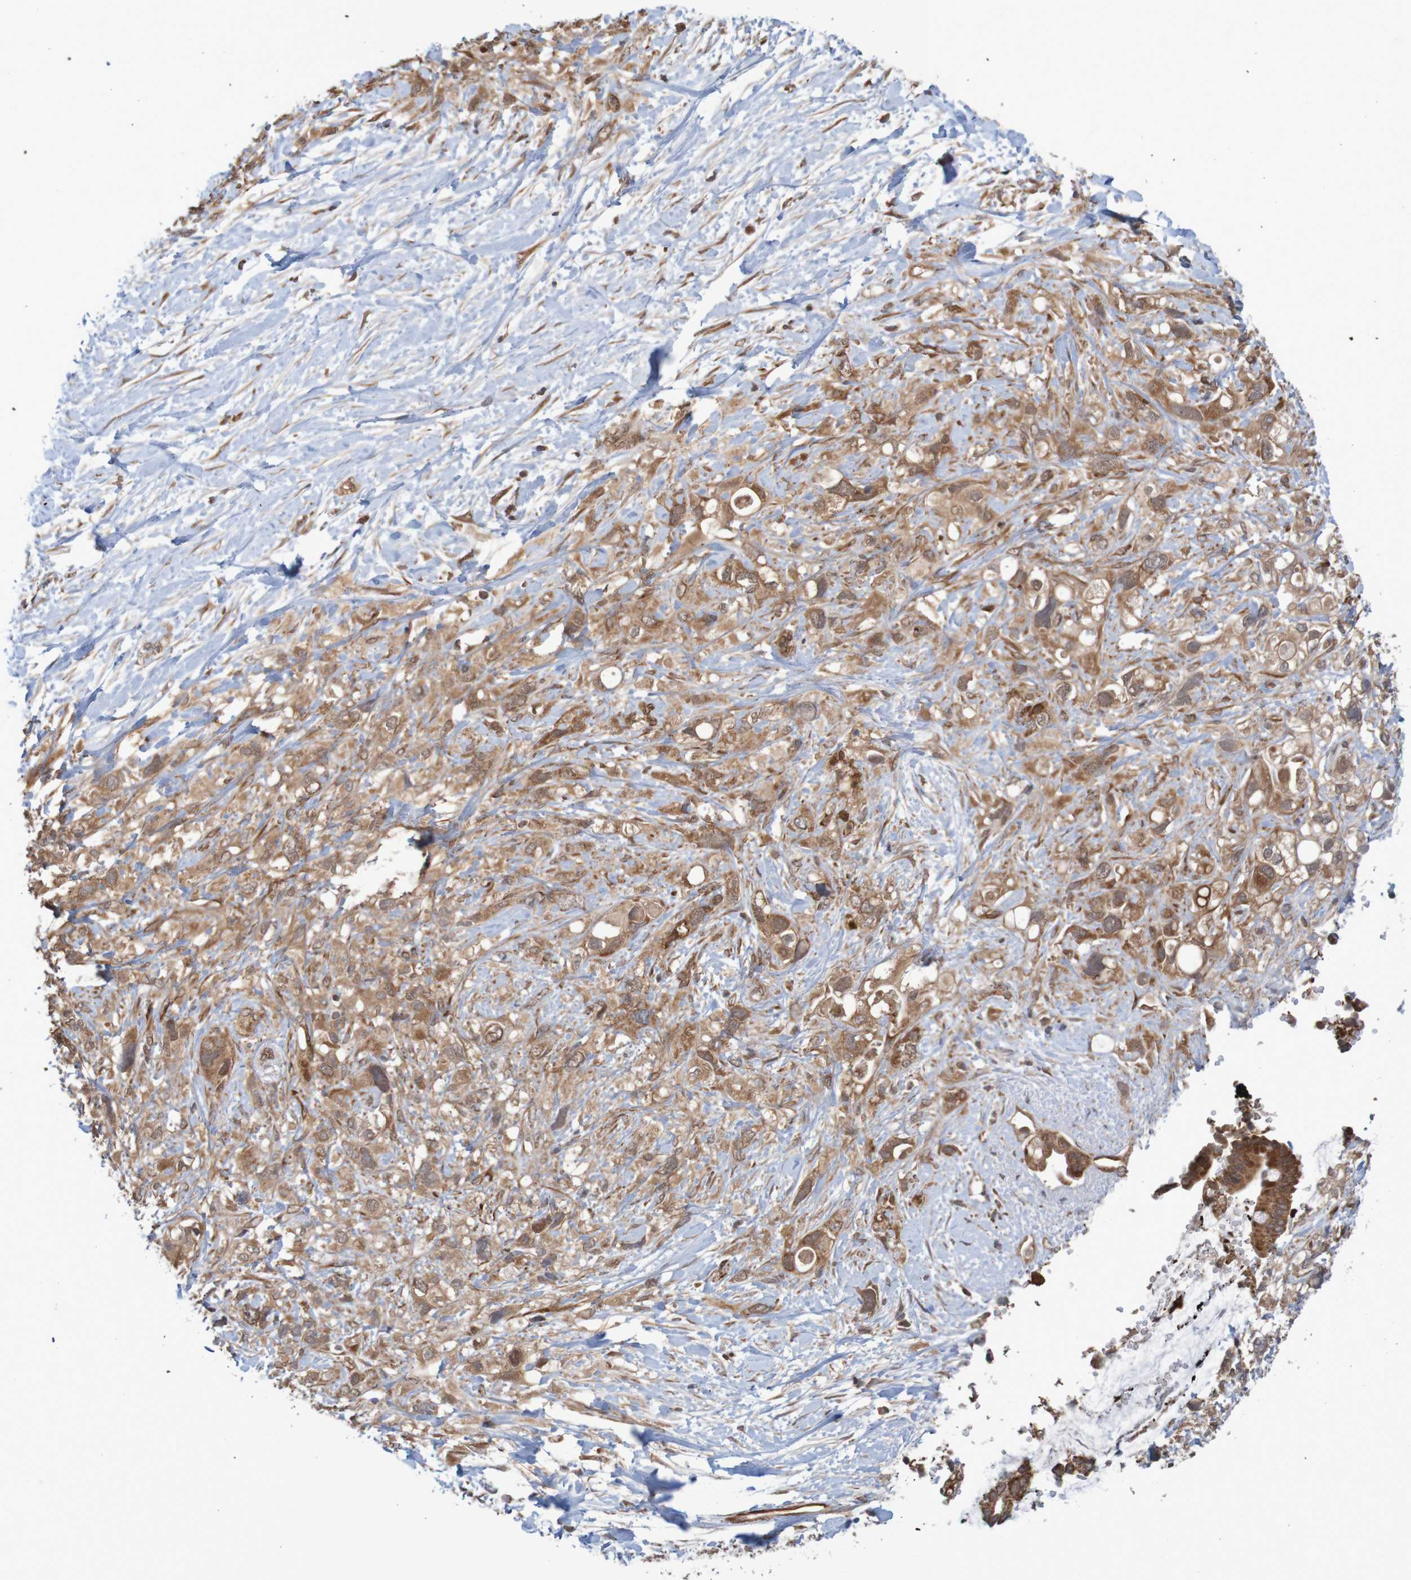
{"staining": {"intensity": "strong", "quantity": ">75%", "location": "cytoplasmic/membranous"}, "tissue": "pancreatic cancer", "cell_type": "Tumor cells", "image_type": "cancer", "snomed": [{"axis": "morphology", "description": "Adenocarcinoma, NOS"}, {"axis": "topography", "description": "Pancreas"}], "caption": "IHC of human adenocarcinoma (pancreatic) reveals high levels of strong cytoplasmic/membranous positivity in about >75% of tumor cells.", "gene": "MRPL52", "patient": {"sex": "female", "age": 56}}